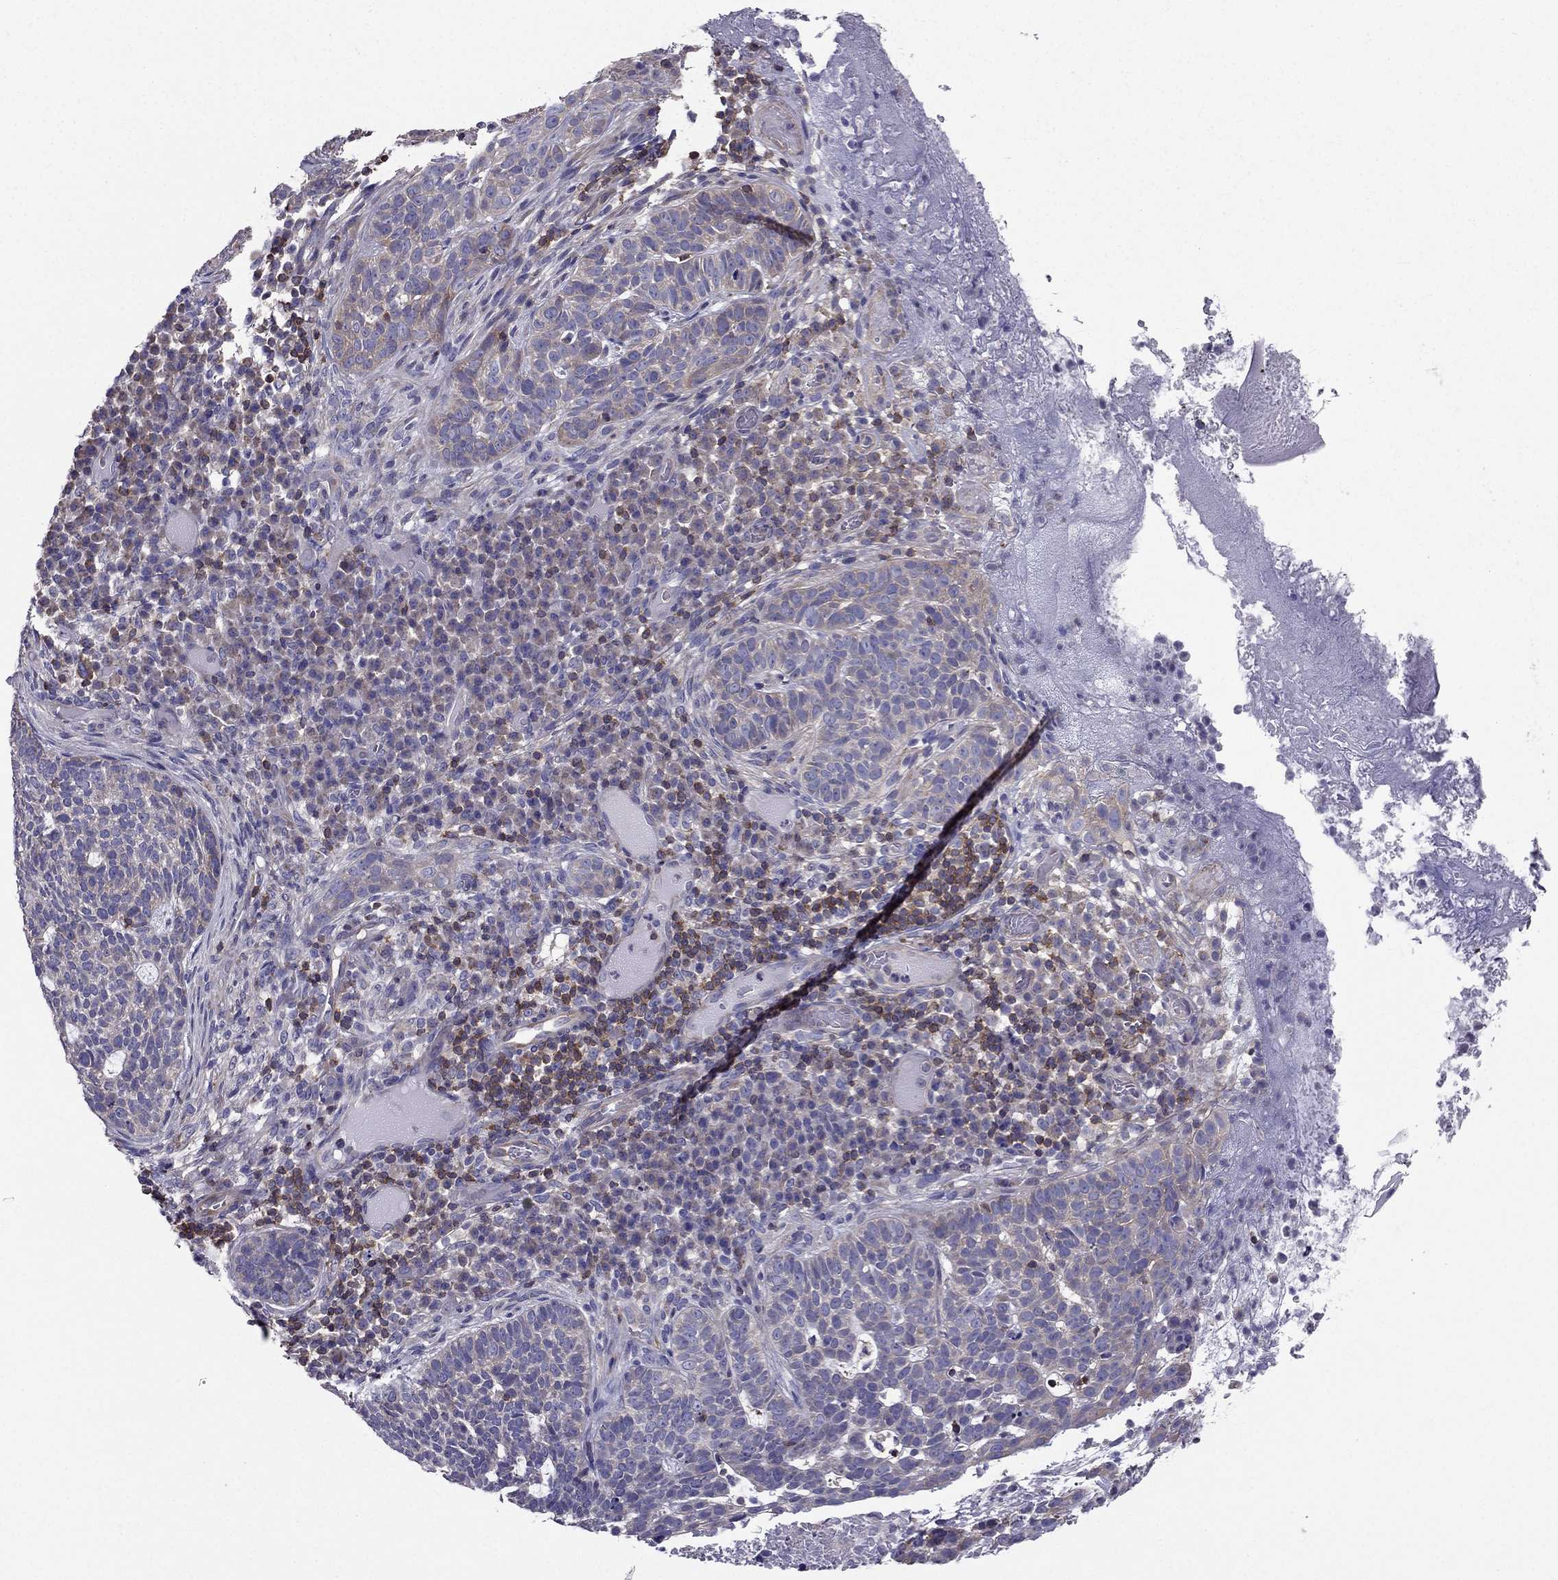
{"staining": {"intensity": "weak", "quantity": "<25%", "location": "cytoplasmic/membranous"}, "tissue": "skin cancer", "cell_type": "Tumor cells", "image_type": "cancer", "snomed": [{"axis": "morphology", "description": "Basal cell carcinoma"}, {"axis": "topography", "description": "Skin"}], "caption": "IHC of basal cell carcinoma (skin) exhibits no positivity in tumor cells.", "gene": "AAK1", "patient": {"sex": "female", "age": 69}}